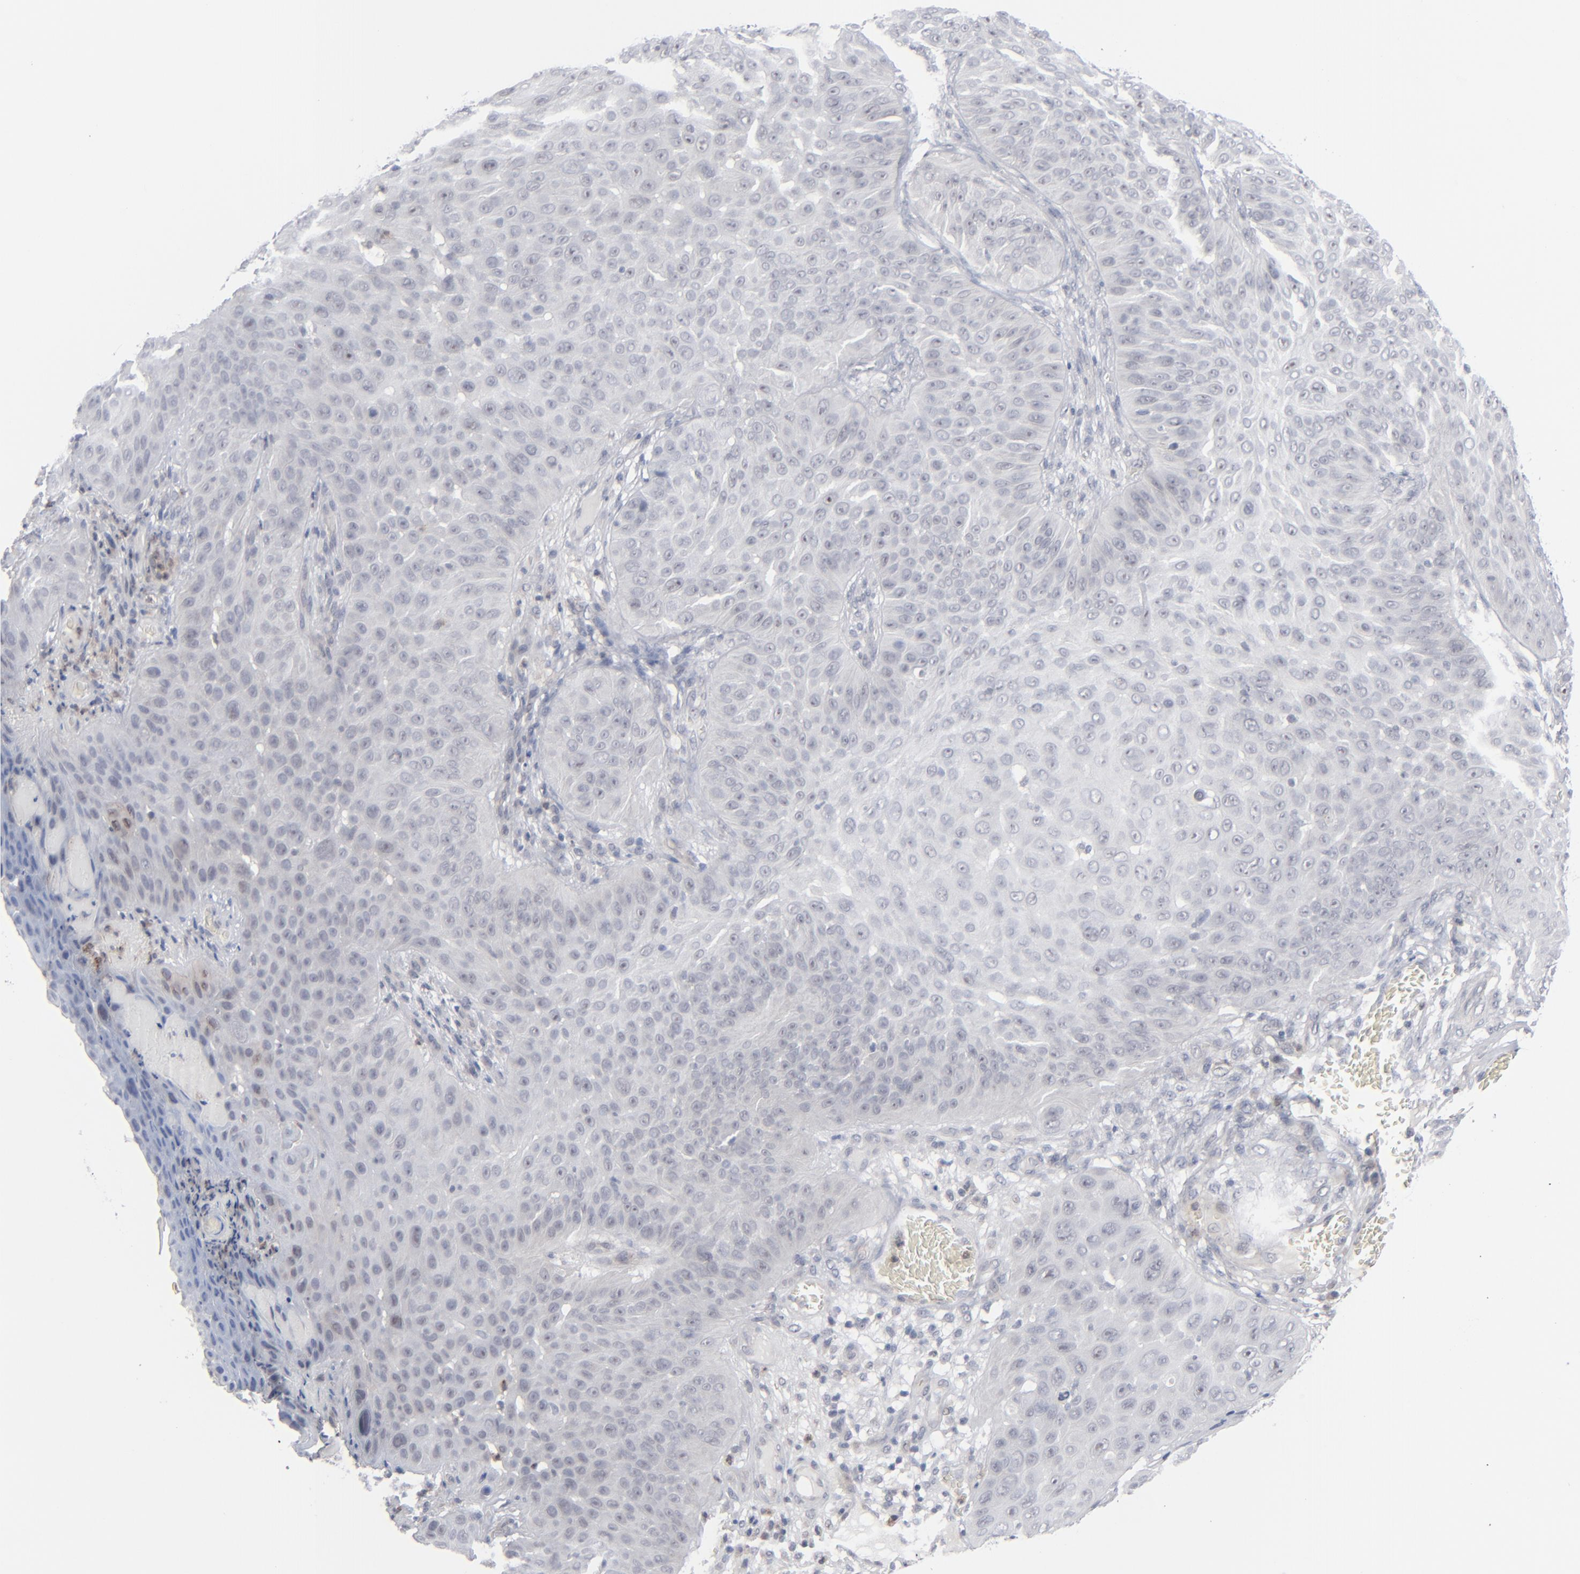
{"staining": {"intensity": "negative", "quantity": "none", "location": "none"}, "tissue": "skin cancer", "cell_type": "Tumor cells", "image_type": "cancer", "snomed": [{"axis": "morphology", "description": "Squamous cell carcinoma, NOS"}, {"axis": "topography", "description": "Skin"}], "caption": "A histopathology image of skin squamous cell carcinoma stained for a protein shows no brown staining in tumor cells.", "gene": "POF1B", "patient": {"sex": "male", "age": 82}}